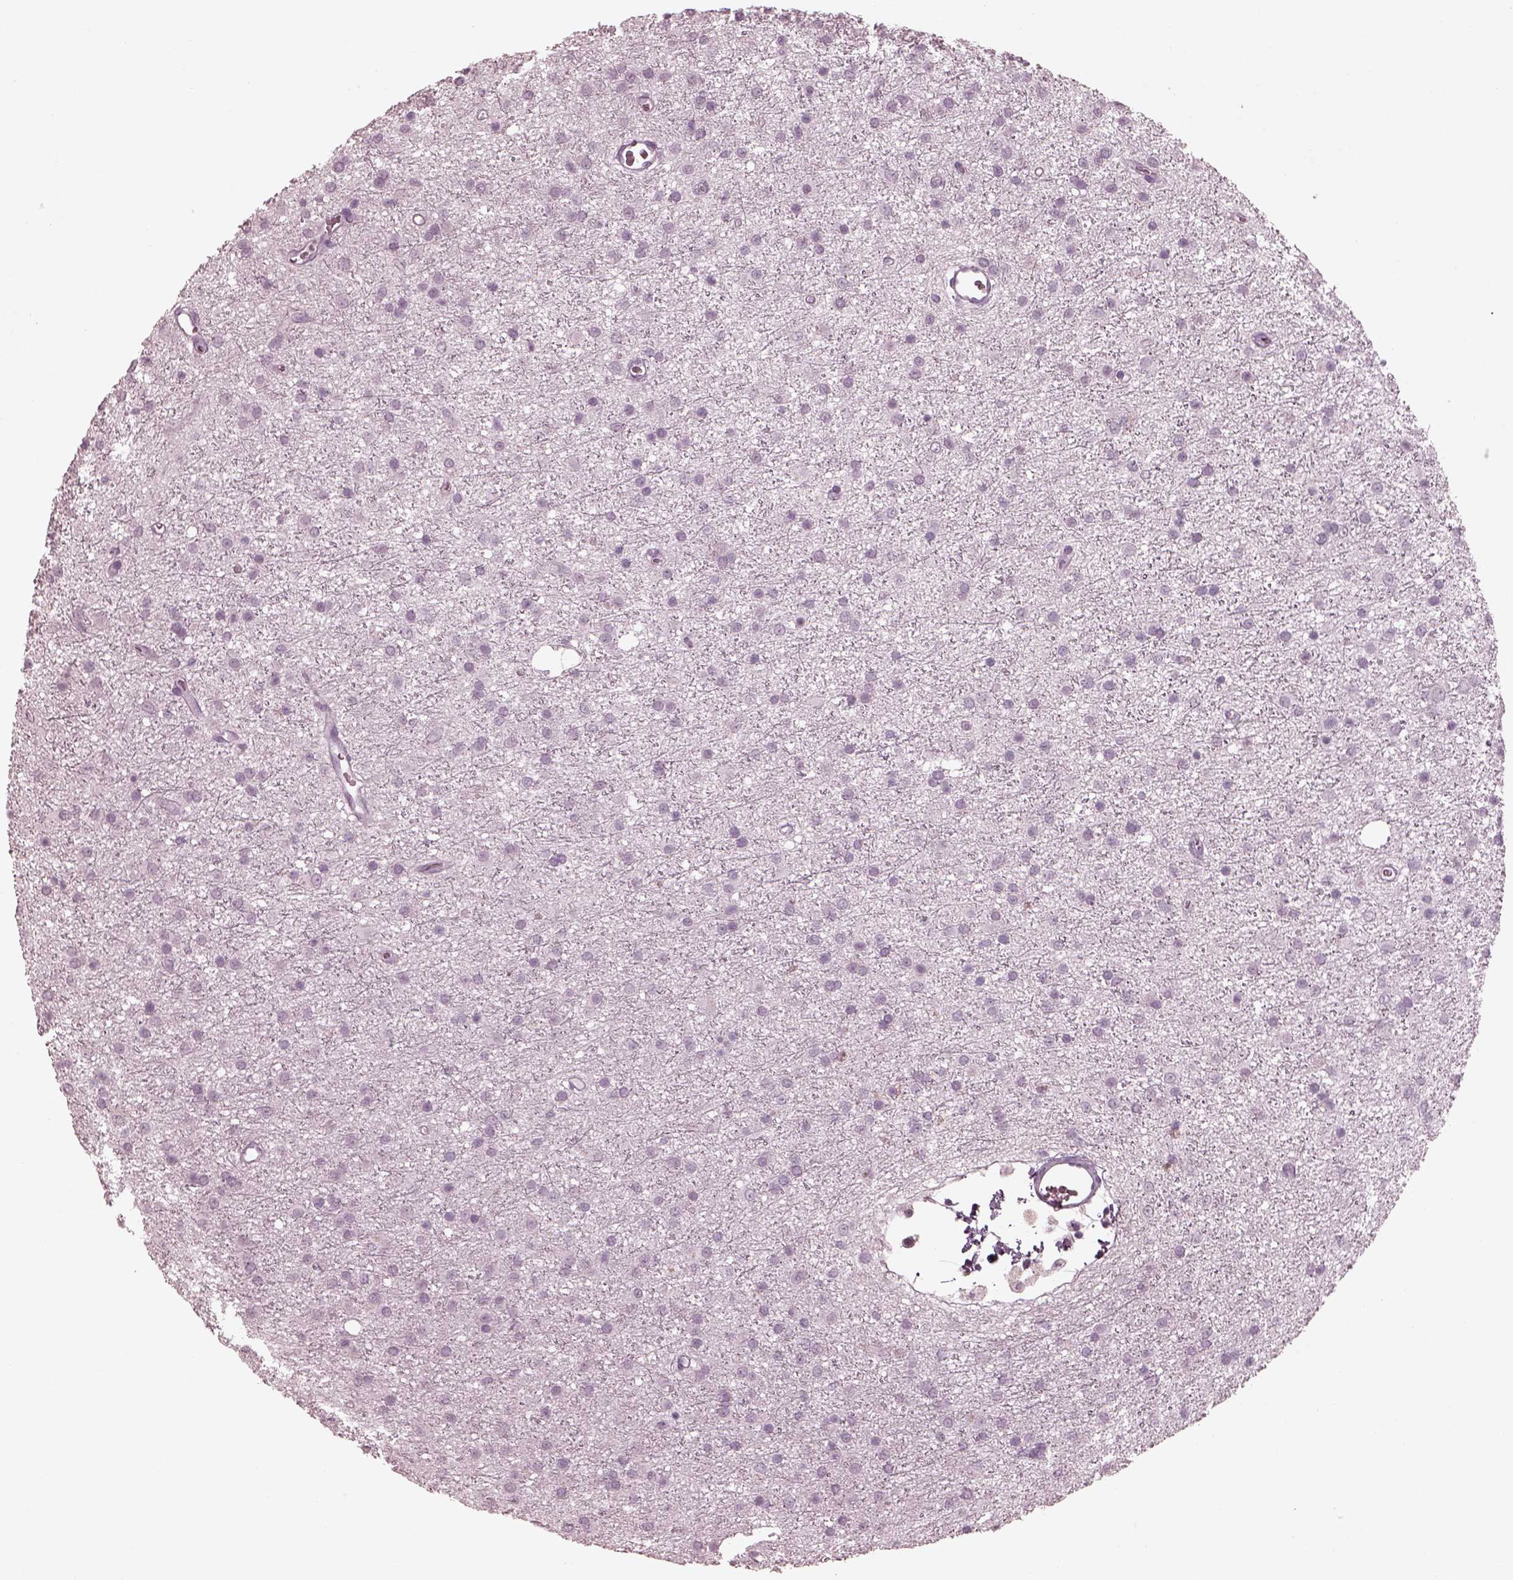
{"staining": {"intensity": "negative", "quantity": "none", "location": "none"}, "tissue": "glioma", "cell_type": "Tumor cells", "image_type": "cancer", "snomed": [{"axis": "morphology", "description": "Glioma, malignant, Low grade"}, {"axis": "topography", "description": "Brain"}], "caption": "DAB (3,3'-diaminobenzidine) immunohistochemical staining of human low-grade glioma (malignant) exhibits no significant staining in tumor cells. (DAB (3,3'-diaminobenzidine) IHC, high magnification).", "gene": "C2orf81", "patient": {"sex": "male", "age": 27}}